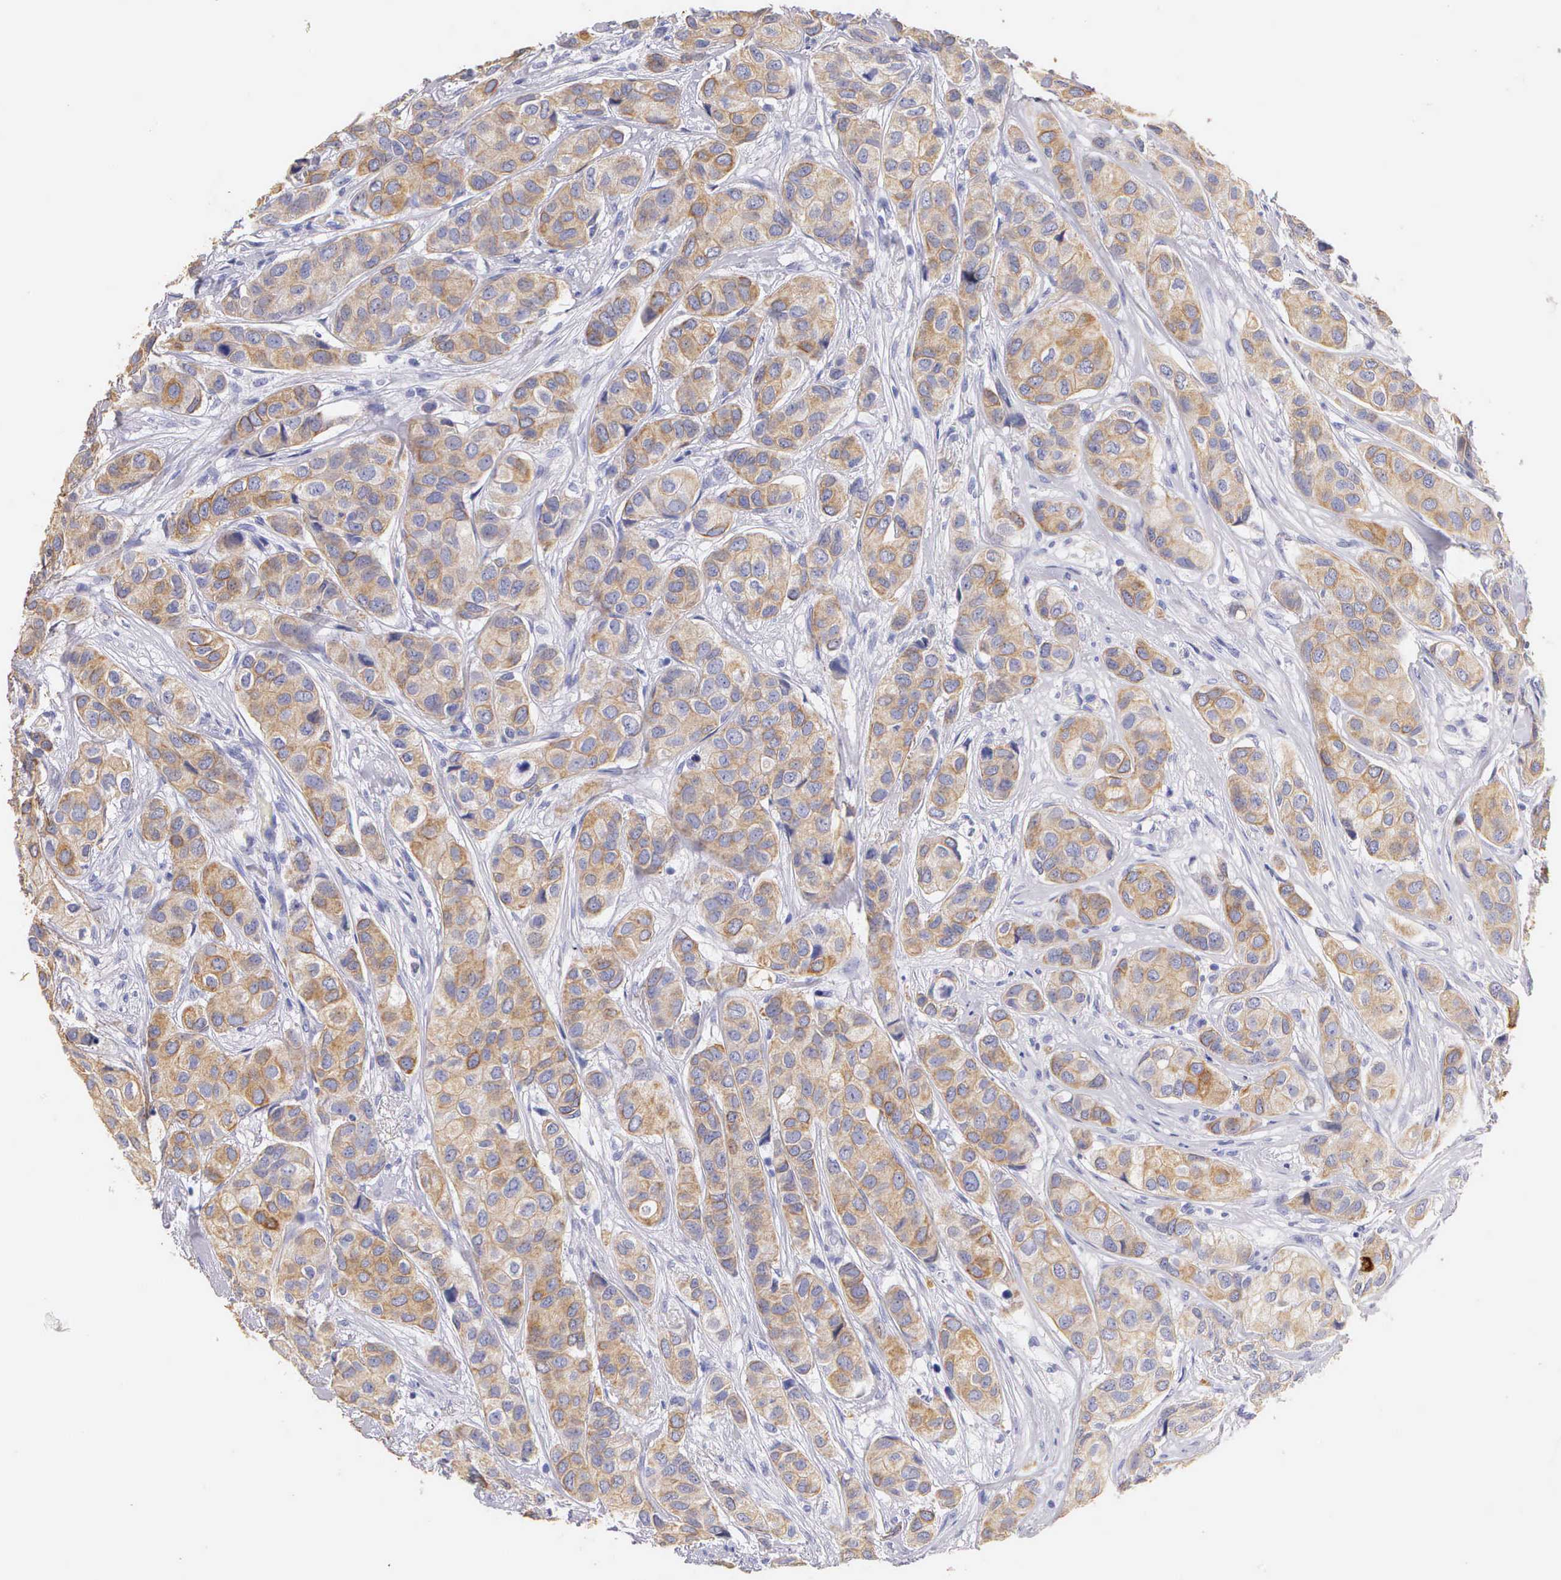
{"staining": {"intensity": "weak", "quantity": ">75%", "location": "cytoplasmic/membranous"}, "tissue": "breast cancer", "cell_type": "Tumor cells", "image_type": "cancer", "snomed": [{"axis": "morphology", "description": "Duct carcinoma"}, {"axis": "topography", "description": "Breast"}], "caption": "This histopathology image reveals immunohistochemistry staining of invasive ductal carcinoma (breast), with low weak cytoplasmic/membranous positivity in about >75% of tumor cells.", "gene": "KRT17", "patient": {"sex": "female", "age": 68}}